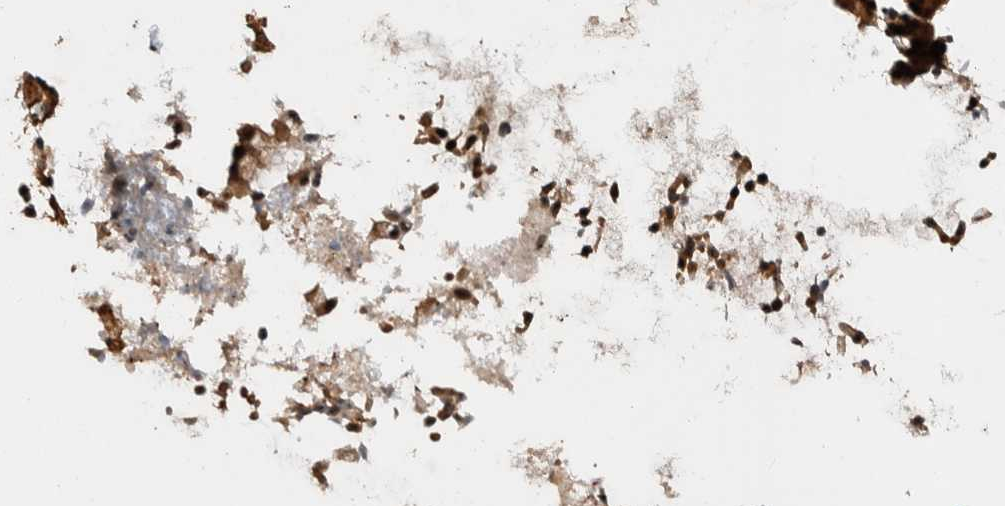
{"staining": {"intensity": "moderate", "quantity": ">75%", "location": "cytoplasmic/membranous,nuclear"}, "tissue": "nasopharynx", "cell_type": "Respiratory epithelial cells", "image_type": "normal", "snomed": [{"axis": "morphology", "description": "Normal tissue, NOS"}, {"axis": "topography", "description": "Nasopharynx"}], "caption": "Respiratory epithelial cells demonstrate medium levels of moderate cytoplasmic/membranous,nuclear staining in approximately >75% of cells in normal human nasopharynx.", "gene": "TOR1B", "patient": {"sex": "male", "age": 21}}